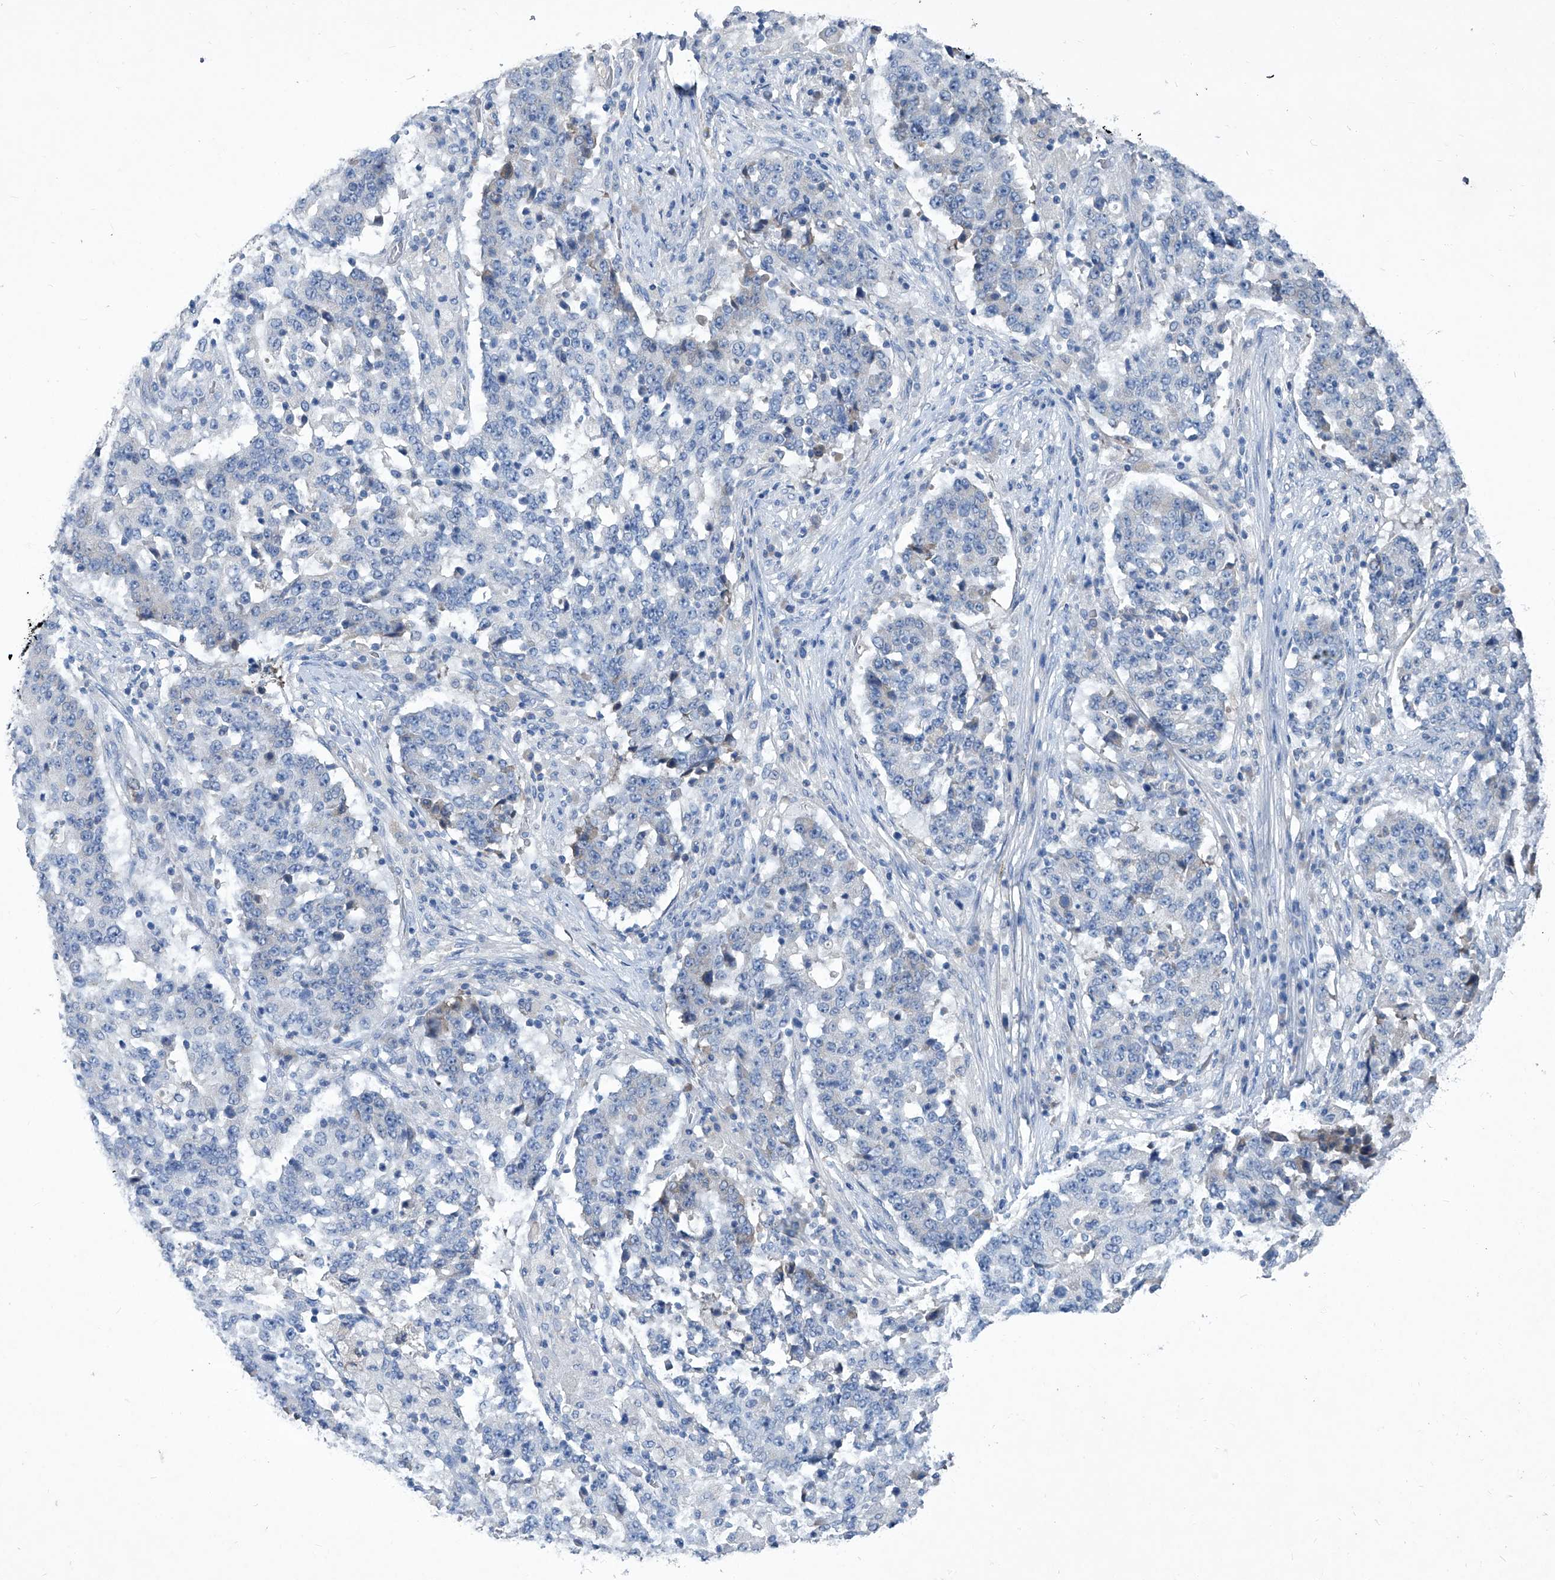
{"staining": {"intensity": "negative", "quantity": "none", "location": "none"}, "tissue": "stomach cancer", "cell_type": "Tumor cells", "image_type": "cancer", "snomed": [{"axis": "morphology", "description": "Adenocarcinoma, NOS"}, {"axis": "topography", "description": "Stomach"}], "caption": "A micrograph of stomach cancer stained for a protein reveals no brown staining in tumor cells.", "gene": "MTARC1", "patient": {"sex": "male", "age": 59}}